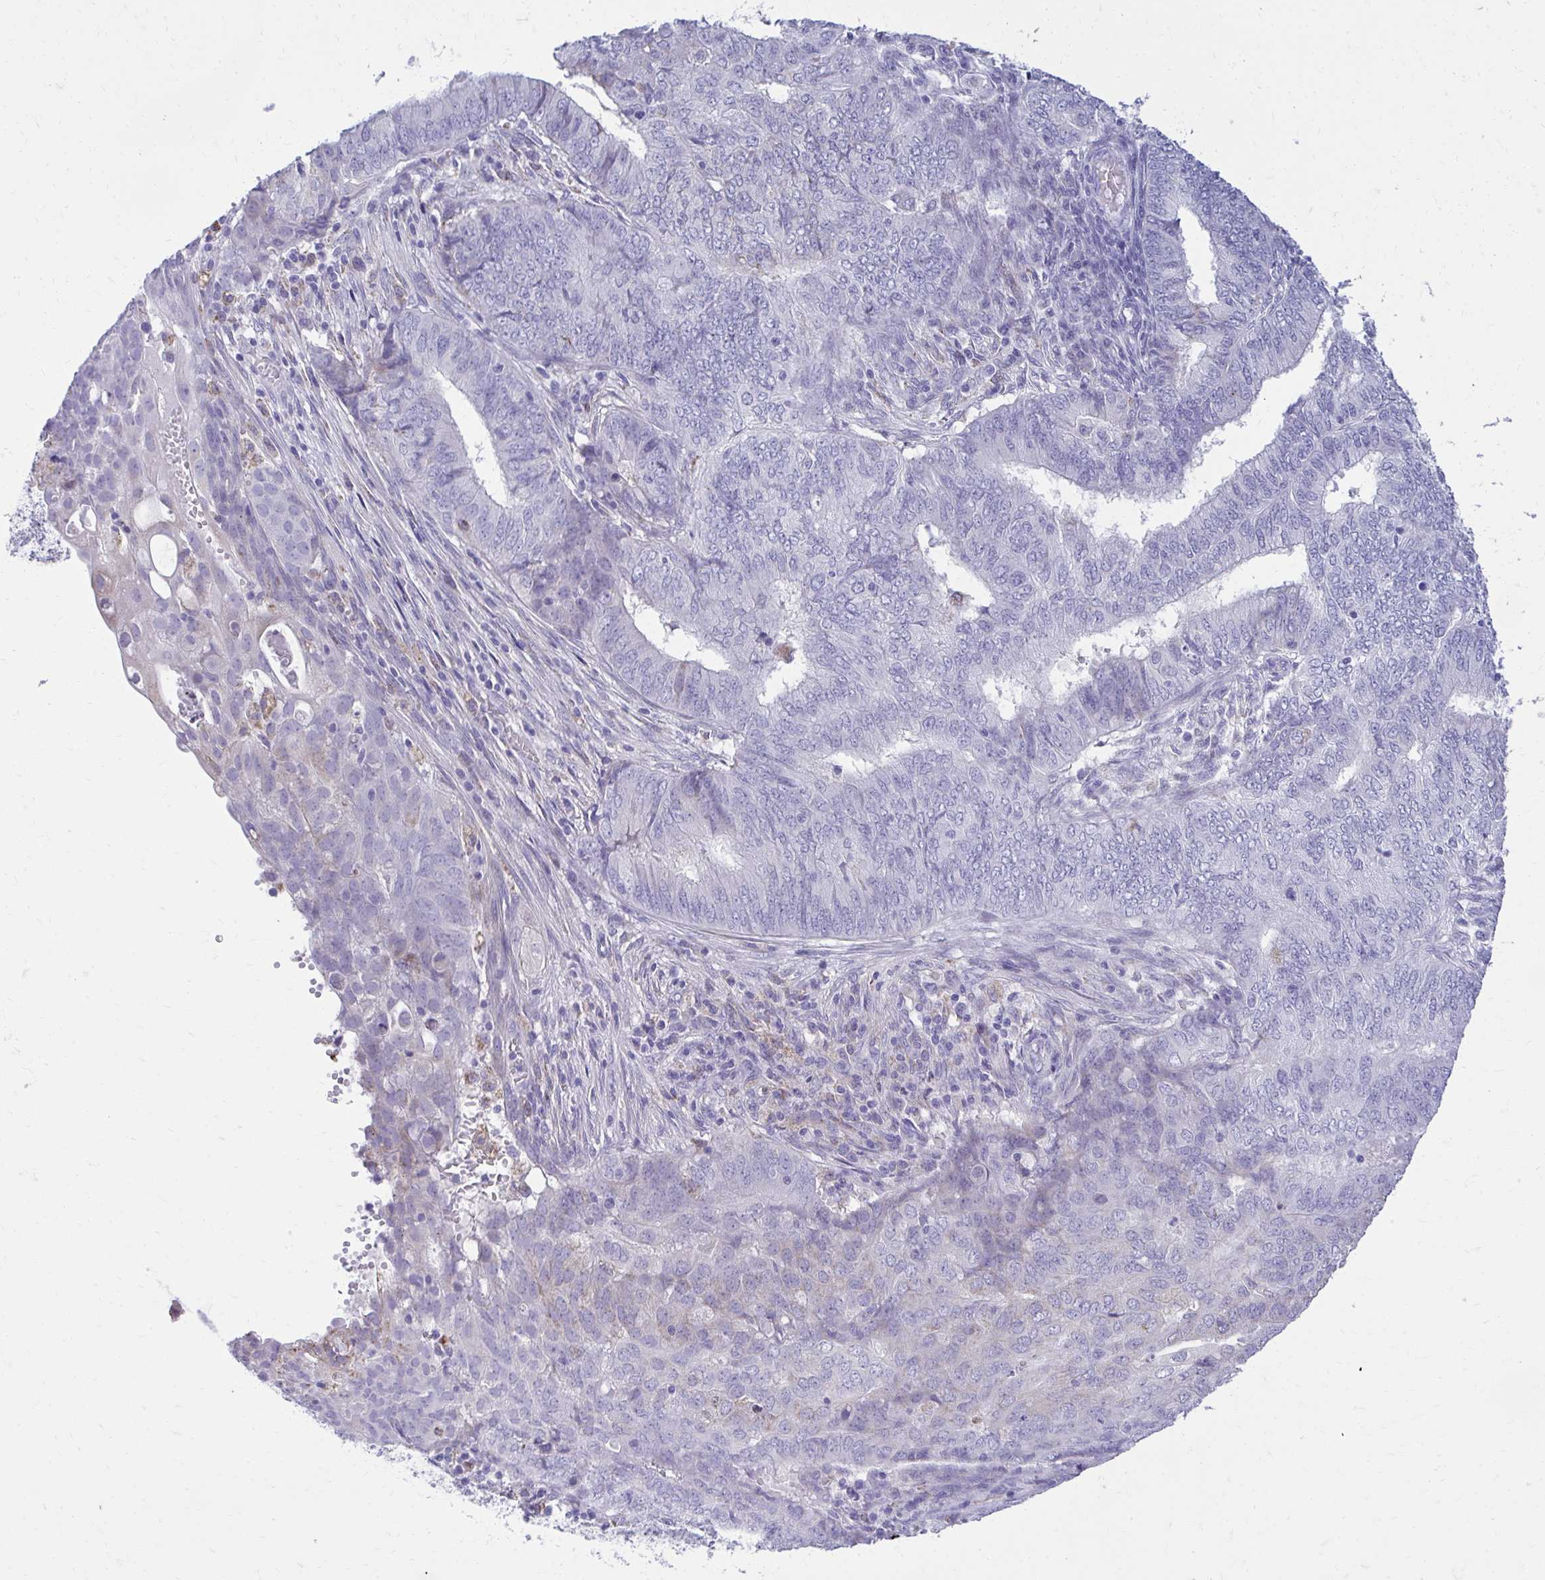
{"staining": {"intensity": "negative", "quantity": "none", "location": "none"}, "tissue": "endometrial cancer", "cell_type": "Tumor cells", "image_type": "cancer", "snomed": [{"axis": "morphology", "description": "Adenocarcinoma, NOS"}, {"axis": "topography", "description": "Endometrium"}], "caption": "Immunohistochemical staining of human endometrial adenocarcinoma shows no significant expression in tumor cells.", "gene": "AIG1", "patient": {"sex": "female", "age": 62}}